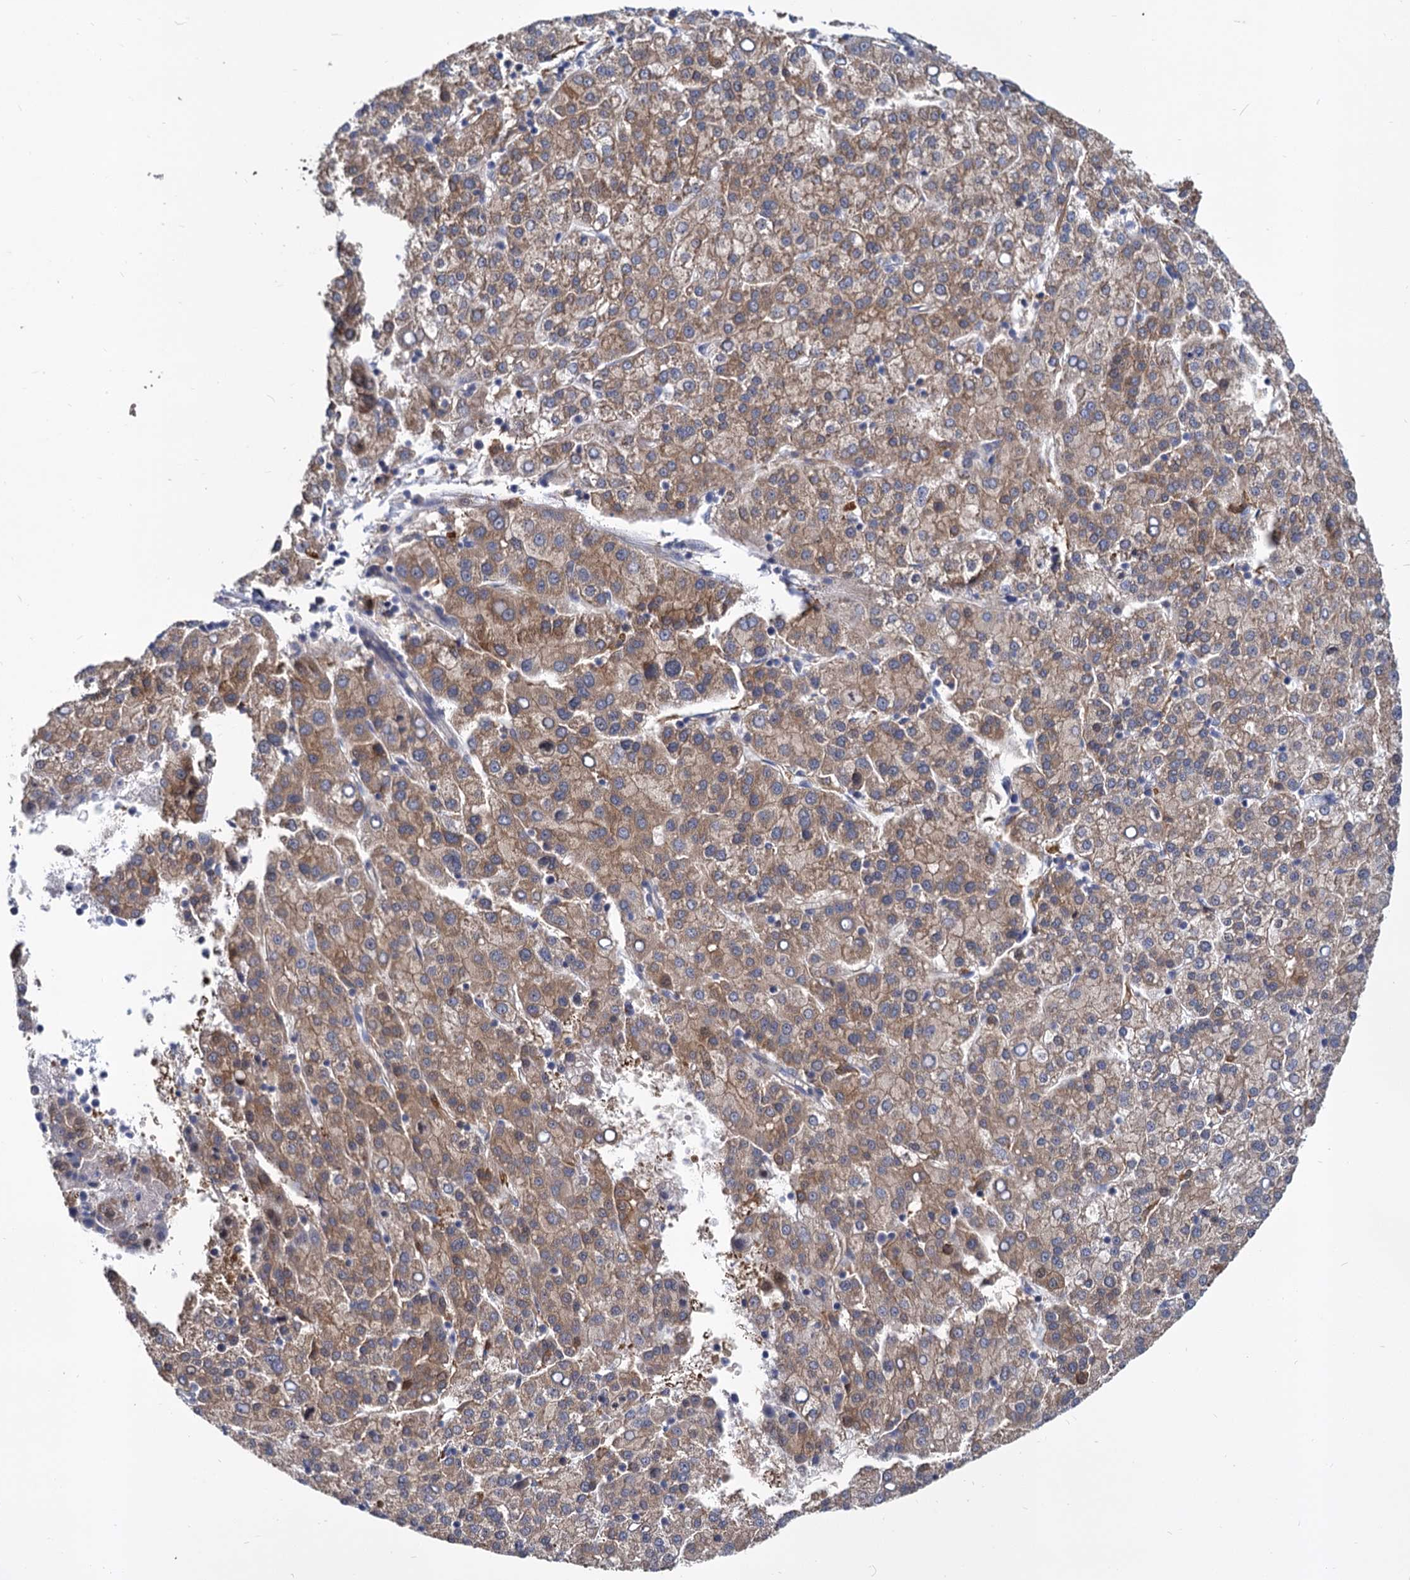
{"staining": {"intensity": "moderate", "quantity": ">75%", "location": "cytoplasmic/membranous"}, "tissue": "liver cancer", "cell_type": "Tumor cells", "image_type": "cancer", "snomed": [{"axis": "morphology", "description": "Carcinoma, Hepatocellular, NOS"}, {"axis": "topography", "description": "Liver"}], "caption": "Immunohistochemistry (IHC) histopathology image of hepatocellular carcinoma (liver) stained for a protein (brown), which exhibits medium levels of moderate cytoplasmic/membranous positivity in about >75% of tumor cells.", "gene": "GCLC", "patient": {"sex": "female", "age": 58}}